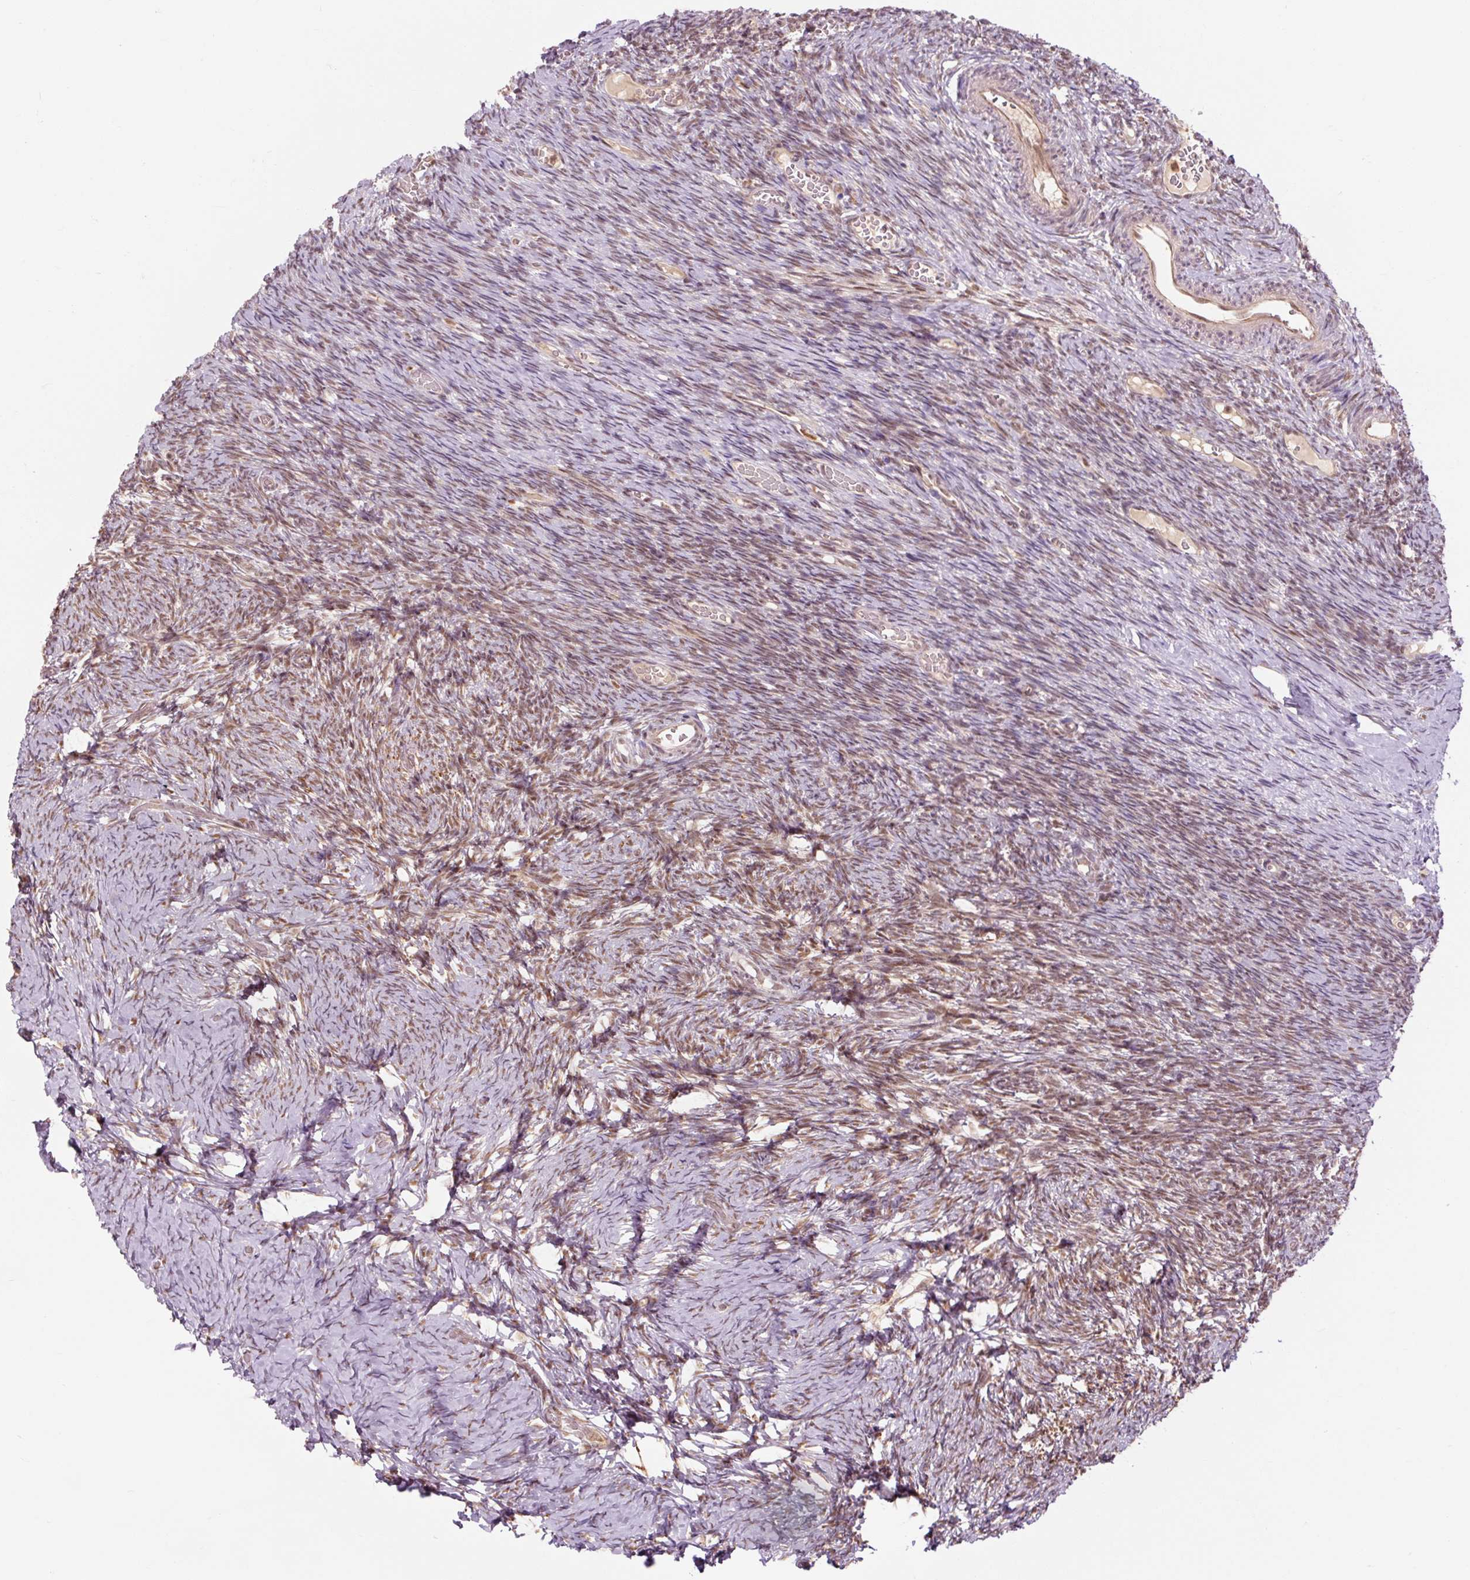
{"staining": {"intensity": "strong", "quantity": ">75%", "location": "cytoplasmic/membranous,nuclear"}, "tissue": "ovary", "cell_type": "Follicle cells", "image_type": "normal", "snomed": [{"axis": "morphology", "description": "Normal tissue, NOS"}, {"axis": "topography", "description": "Ovary"}], "caption": "A high amount of strong cytoplasmic/membranous,nuclear expression is identified in approximately >75% of follicle cells in benign ovary.", "gene": "CSTF1", "patient": {"sex": "female", "age": 39}}